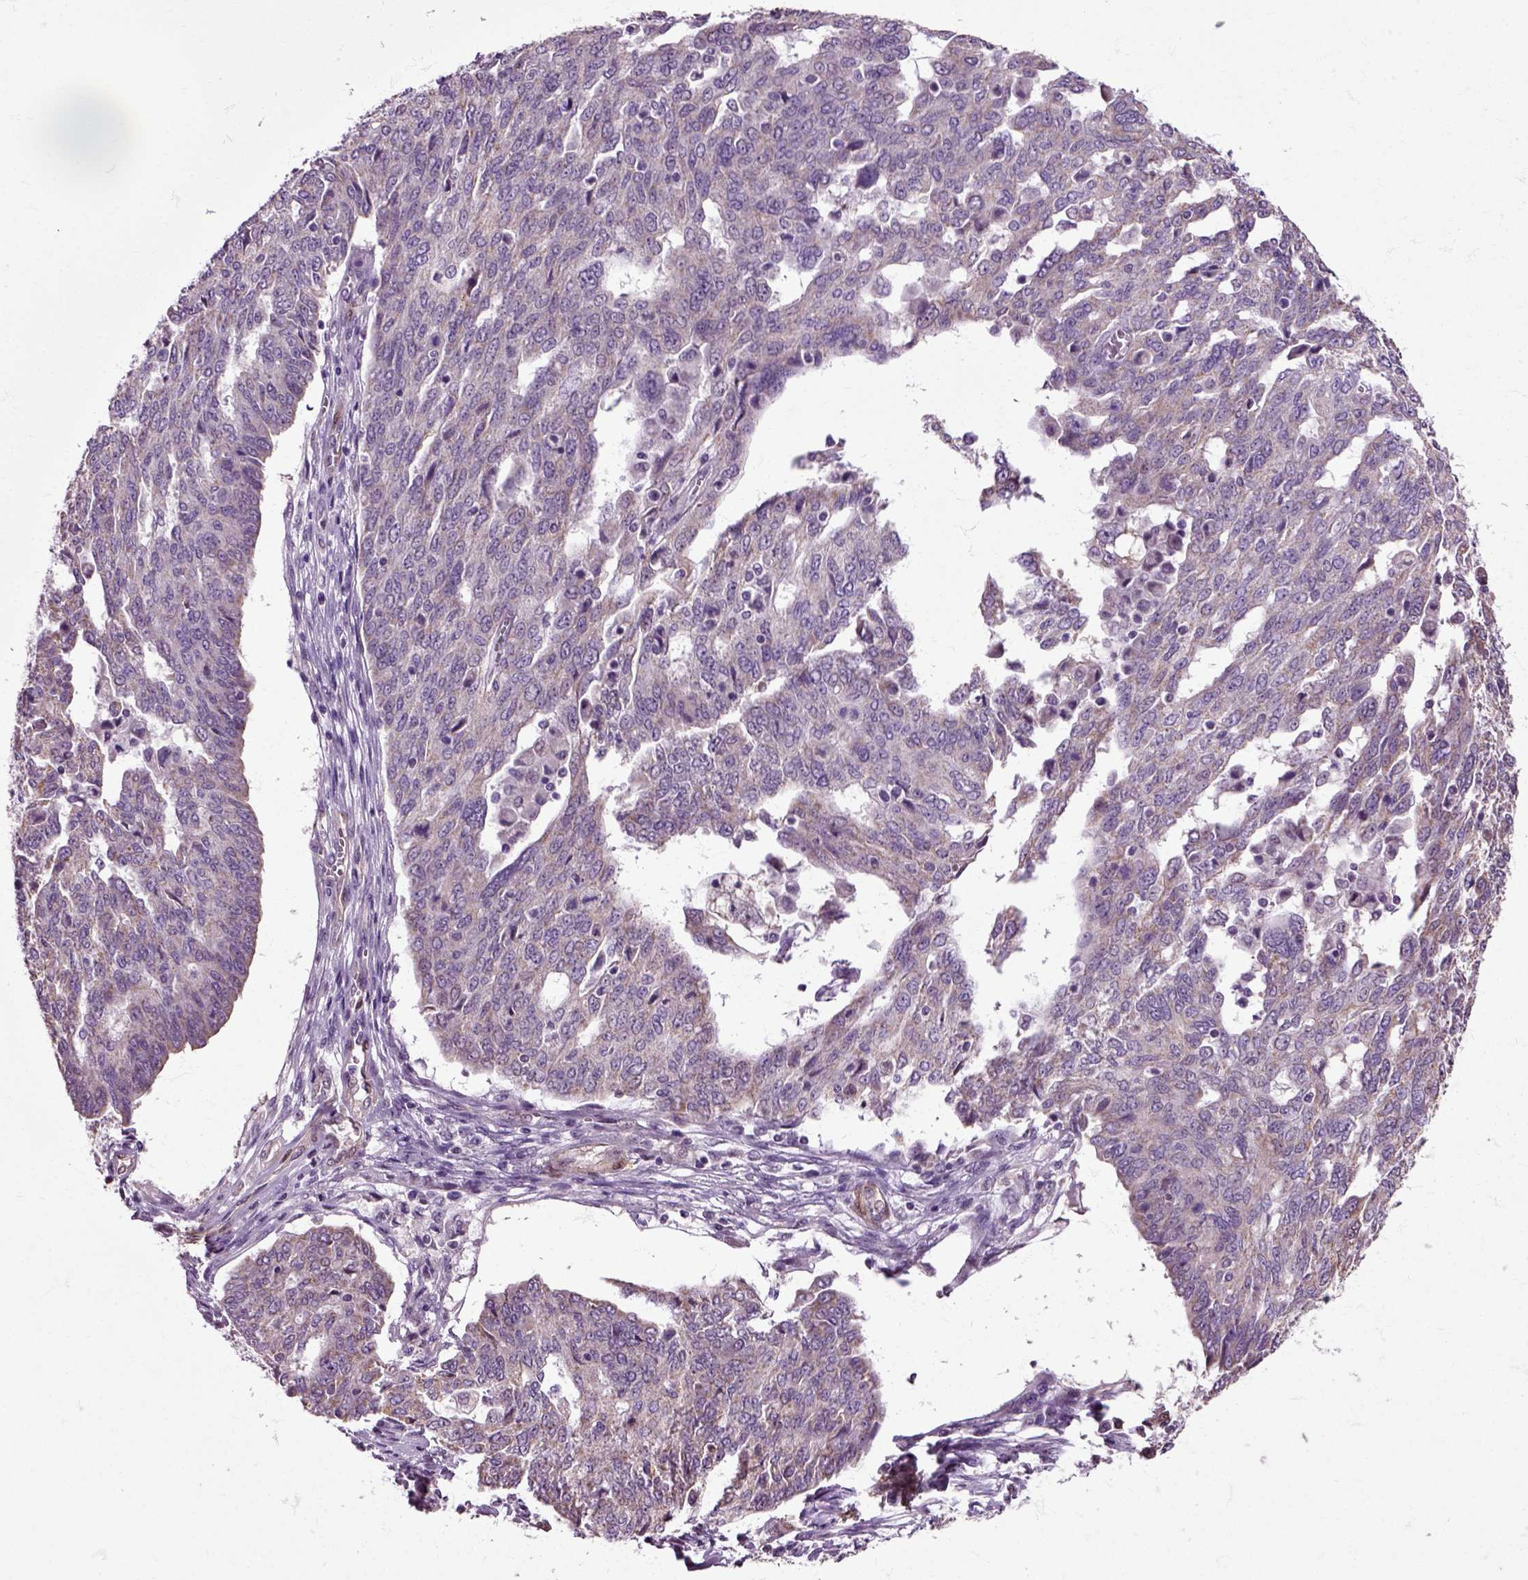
{"staining": {"intensity": "weak", "quantity": "<25%", "location": "cytoplasmic/membranous"}, "tissue": "ovarian cancer", "cell_type": "Tumor cells", "image_type": "cancer", "snomed": [{"axis": "morphology", "description": "Cystadenocarcinoma, serous, NOS"}, {"axis": "topography", "description": "Ovary"}], "caption": "Immunohistochemistry (IHC) photomicrograph of human ovarian serous cystadenocarcinoma stained for a protein (brown), which demonstrates no staining in tumor cells.", "gene": "HSPA2", "patient": {"sex": "female", "age": 67}}